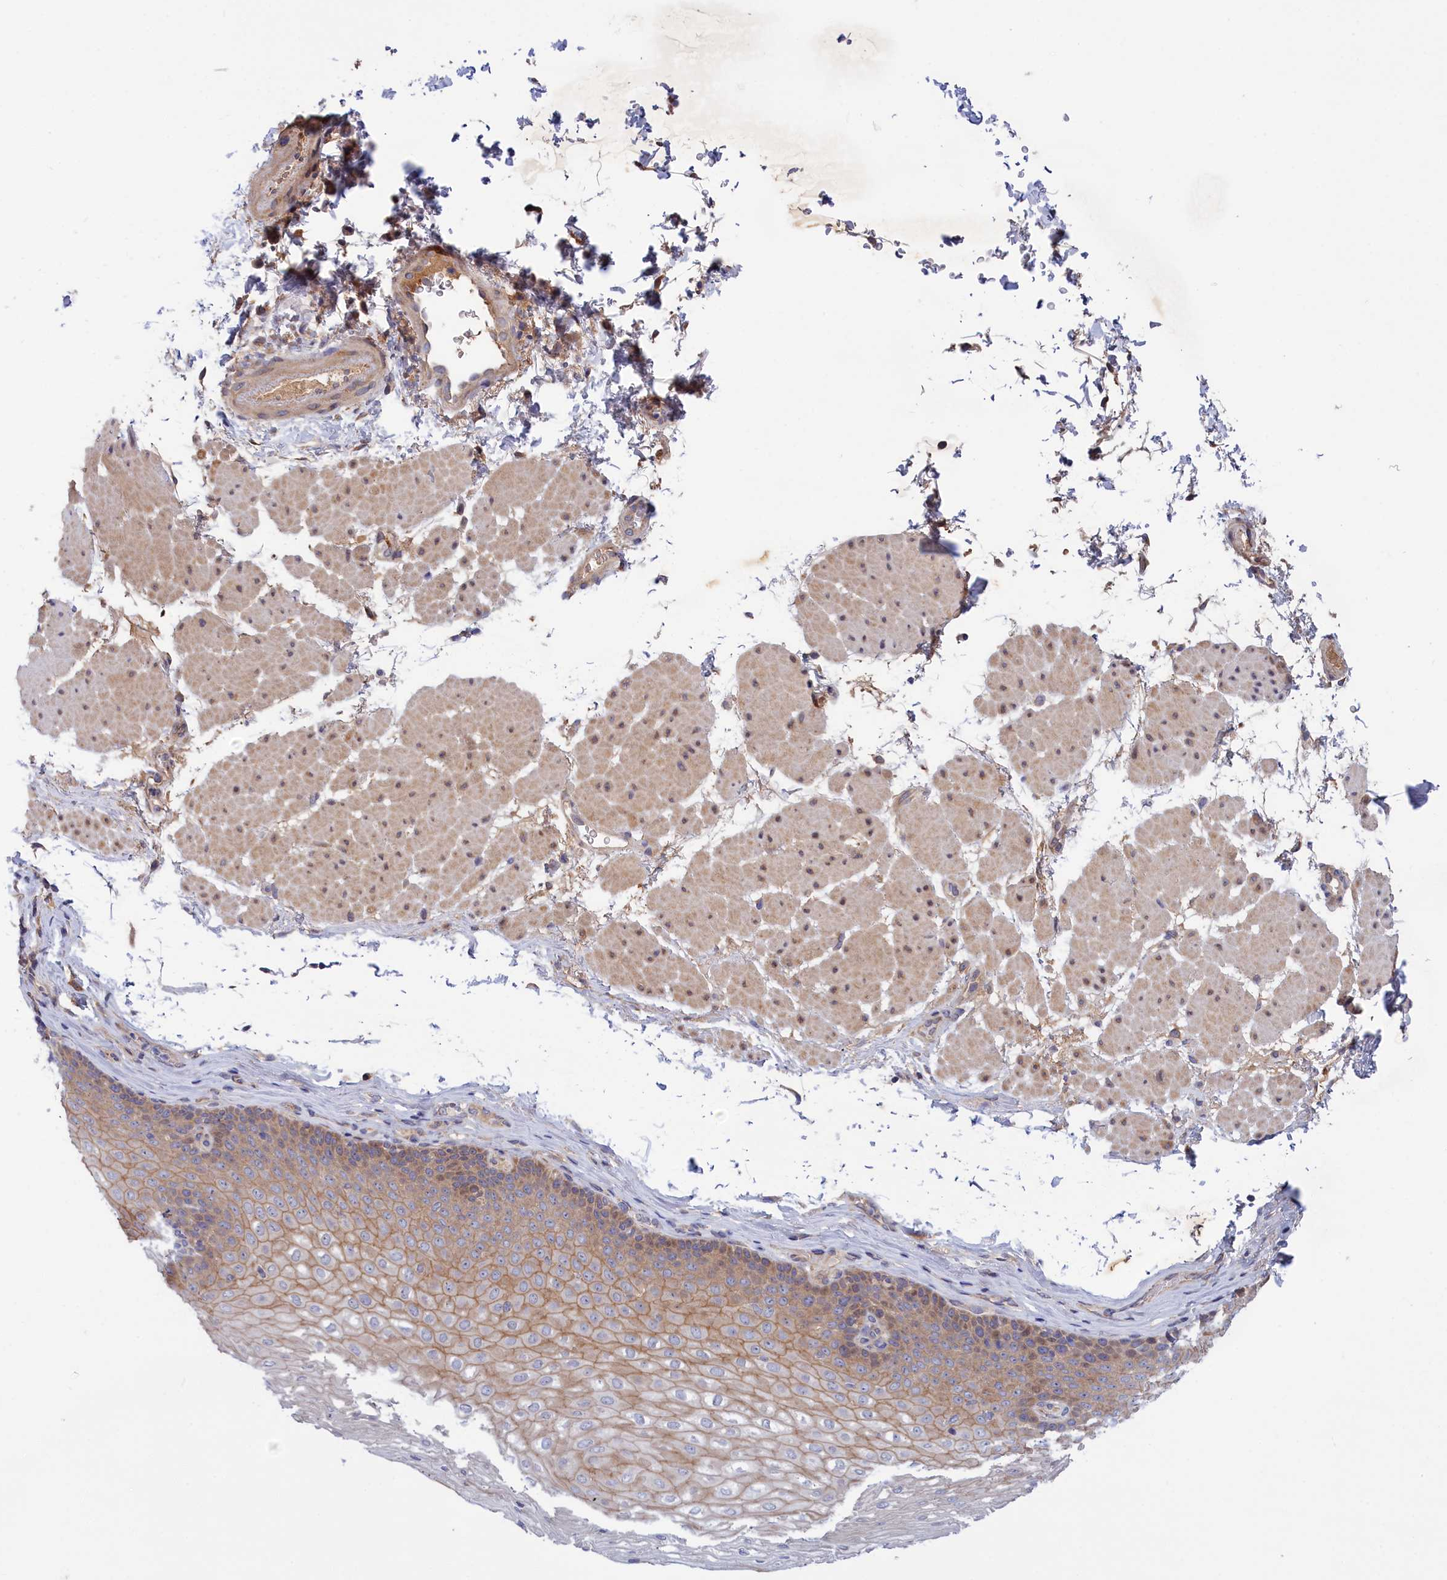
{"staining": {"intensity": "weak", "quantity": "25%-75%", "location": "cytoplasmic/membranous"}, "tissue": "esophagus", "cell_type": "Squamous epithelial cells", "image_type": "normal", "snomed": [{"axis": "morphology", "description": "Normal tissue, NOS"}, {"axis": "topography", "description": "Esophagus"}], "caption": "IHC histopathology image of unremarkable esophagus: human esophagus stained using immunohistochemistry displays low levels of weak protein expression localized specifically in the cytoplasmic/membranous of squamous epithelial cells, appearing as a cytoplasmic/membranous brown color.", "gene": "CRACD", "patient": {"sex": "female", "age": 66}}